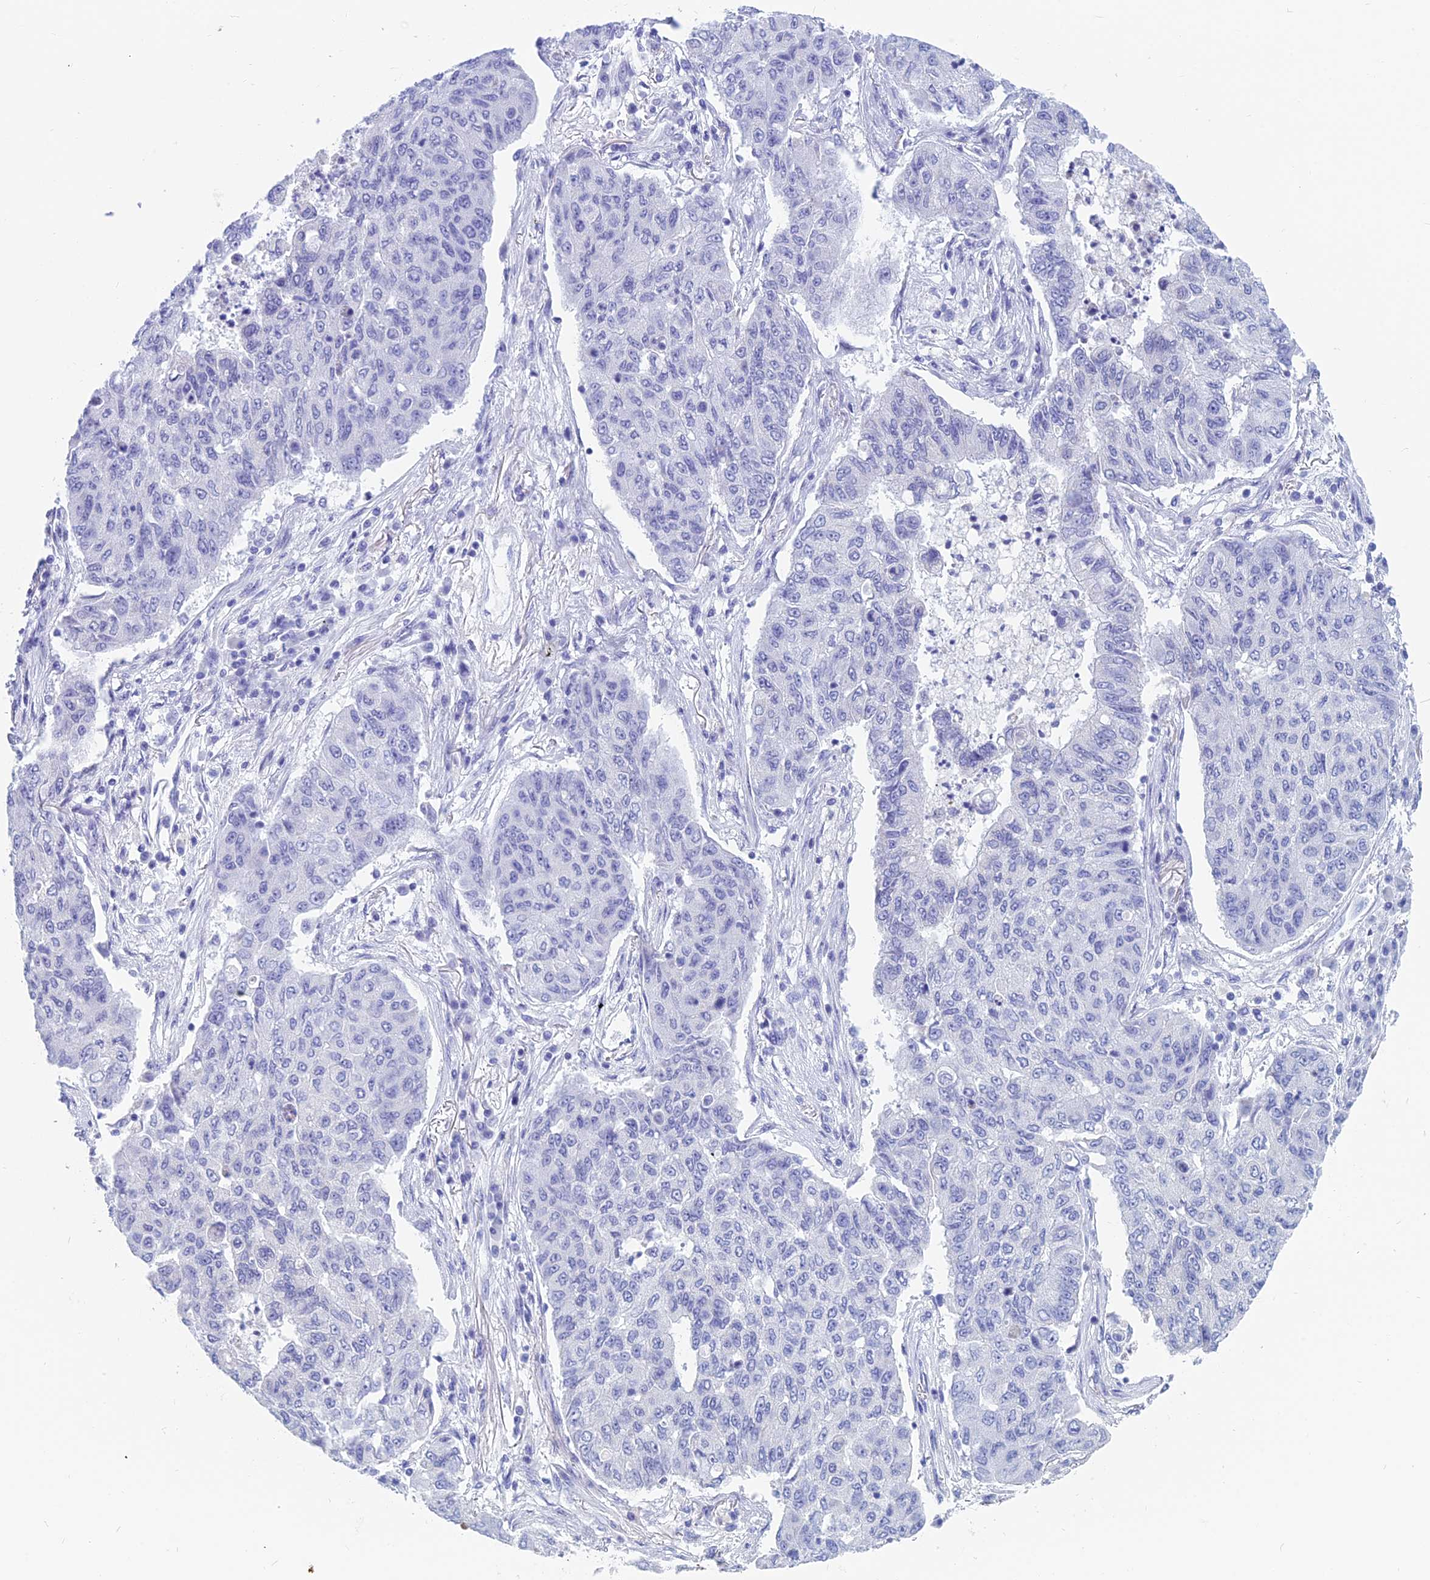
{"staining": {"intensity": "negative", "quantity": "none", "location": "none"}, "tissue": "lung cancer", "cell_type": "Tumor cells", "image_type": "cancer", "snomed": [{"axis": "morphology", "description": "Squamous cell carcinoma, NOS"}, {"axis": "topography", "description": "Lung"}], "caption": "The IHC histopathology image has no significant staining in tumor cells of lung cancer tissue.", "gene": "CAPS", "patient": {"sex": "male", "age": 74}}